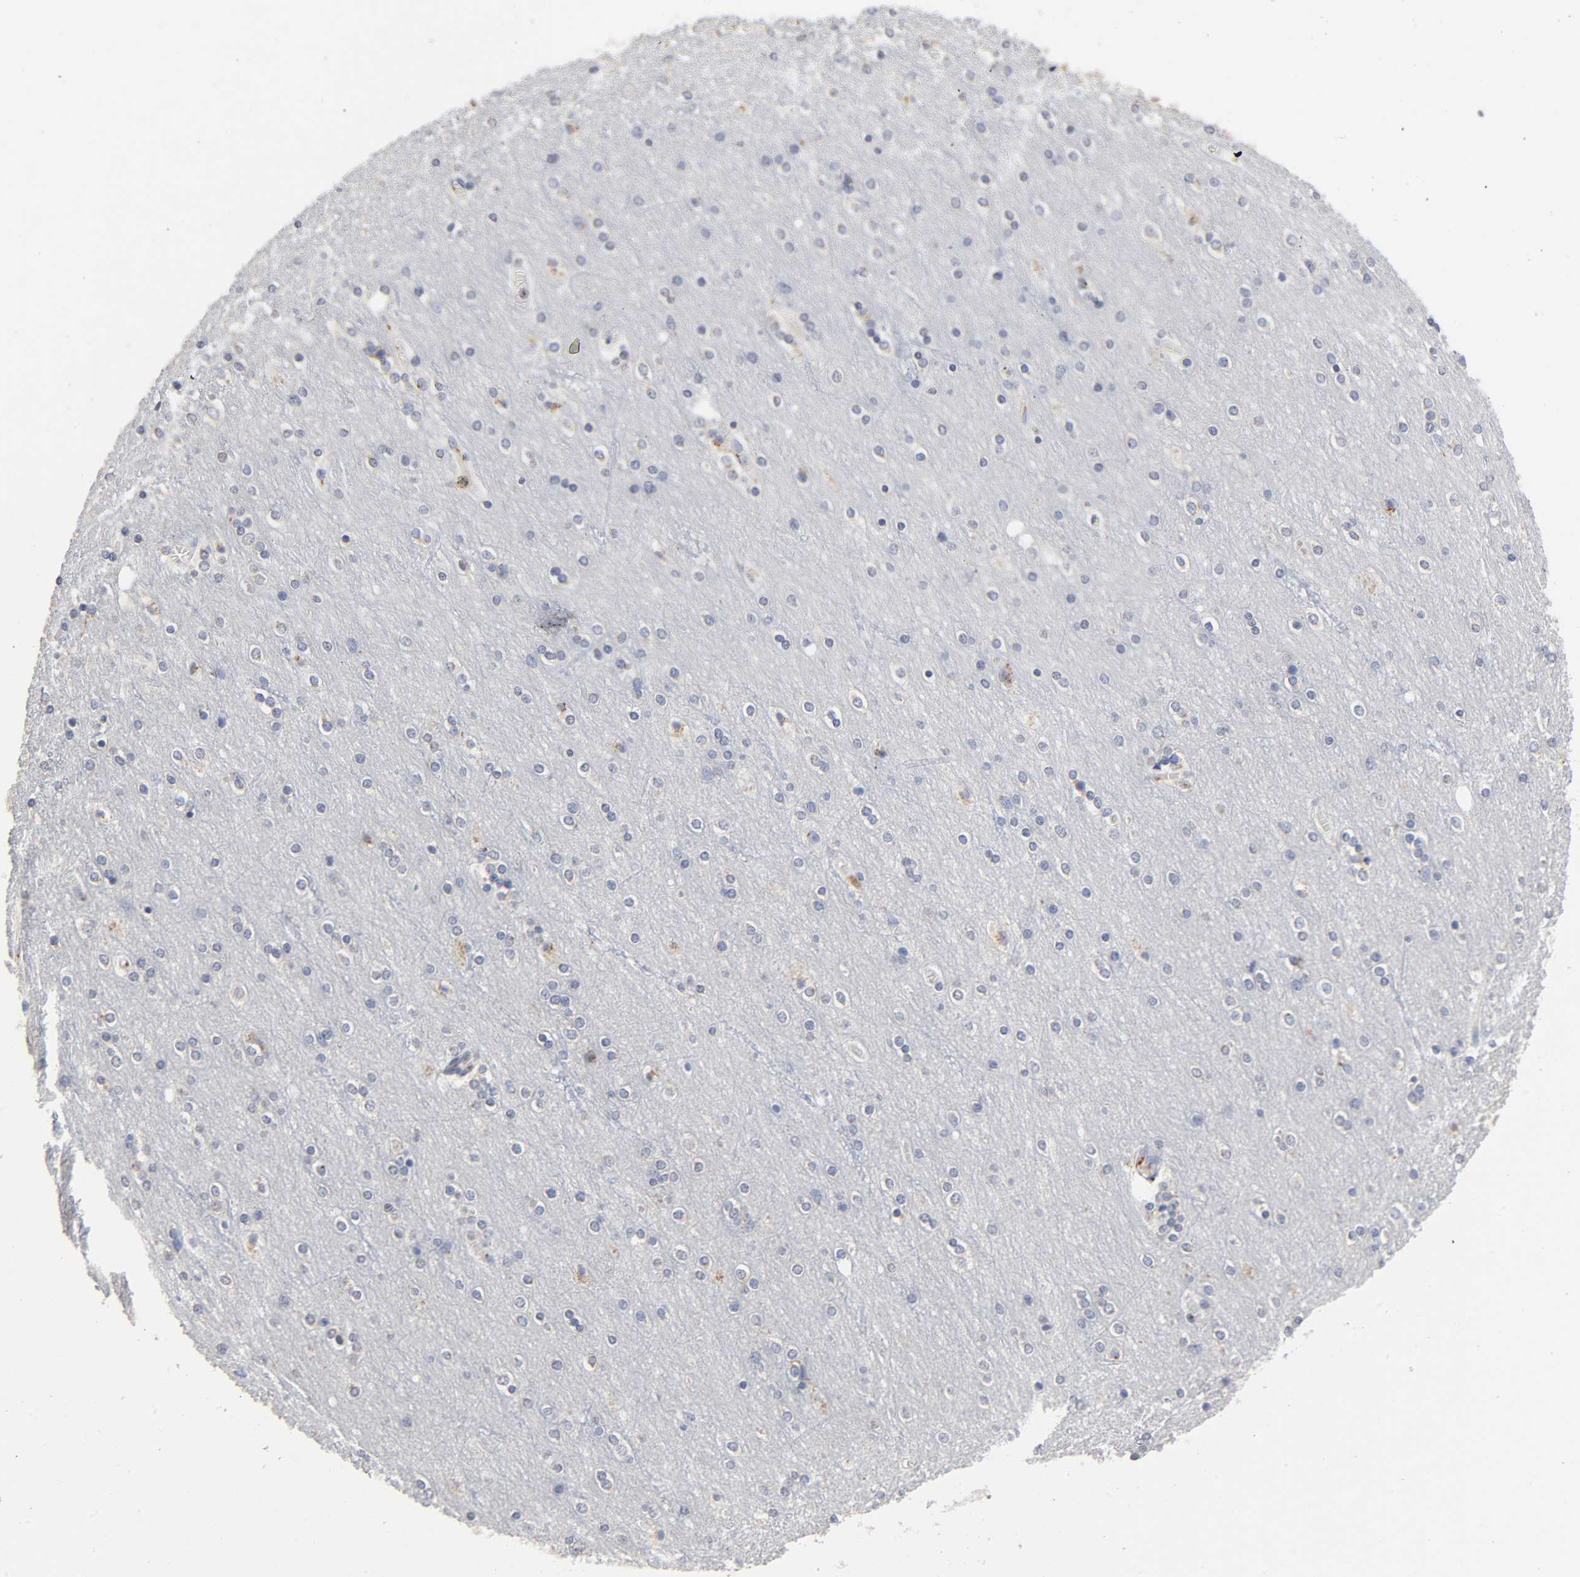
{"staining": {"intensity": "negative", "quantity": "none", "location": "none"}, "tissue": "cerebral cortex", "cell_type": "Endothelial cells", "image_type": "normal", "snomed": [{"axis": "morphology", "description": "Normal tissue, NOS"}, {"axis": "topography", "description": "Cerebral cortex"}], "caption": "DAB (3,3'-diaminobenzidine) immunohistochemical staining of unremarkable human cerebral cortex reveals no significant positivity in endothelial cells. (DAB immunohistochemistry (IHC) with hematoxylin counter stain).", "gene": "CAPN10", "patient": {"sex": "female", "age": 54}}